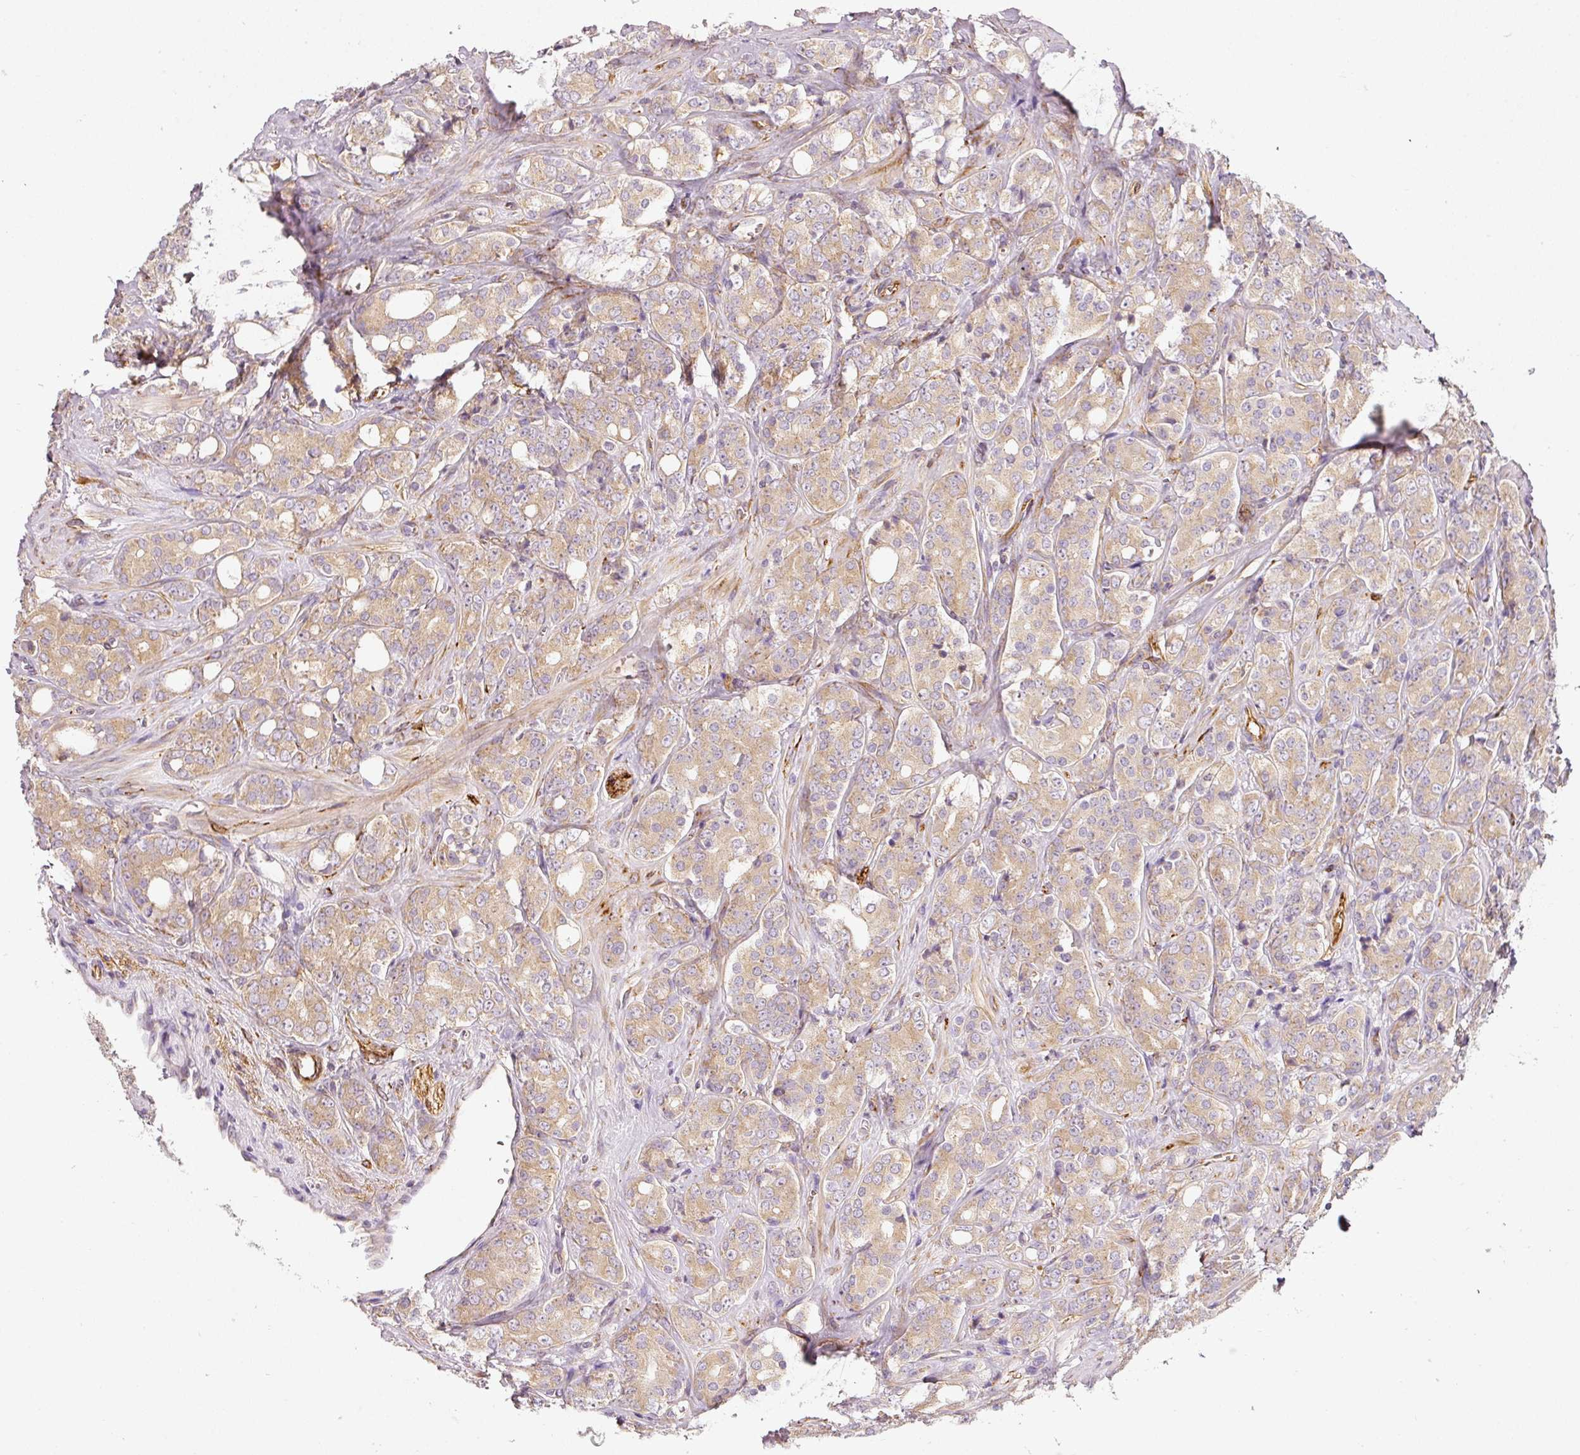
{"staining": {"intensity": "weak", "quantity": ">75%", "location": "cytoplasmic/membranous"}, "tissue": "prostate cancer", "cell_type": "Tumor cells", "image_type": "cancer", "snomed": [{"axis": "morphology", "description": "Adenocarcinoma, High grade"}, {"axis": "topography", "description": "Prostate"}], "caption": "Brown immunohistochemical staining in adenocarcinoma (high-grade) (prostate) exhibits weak cytoplasmic/membranous expression in approximately >75% of tumor cells.", "gene": "RNF167", "patient": {"sex": "male", "age": 62}}